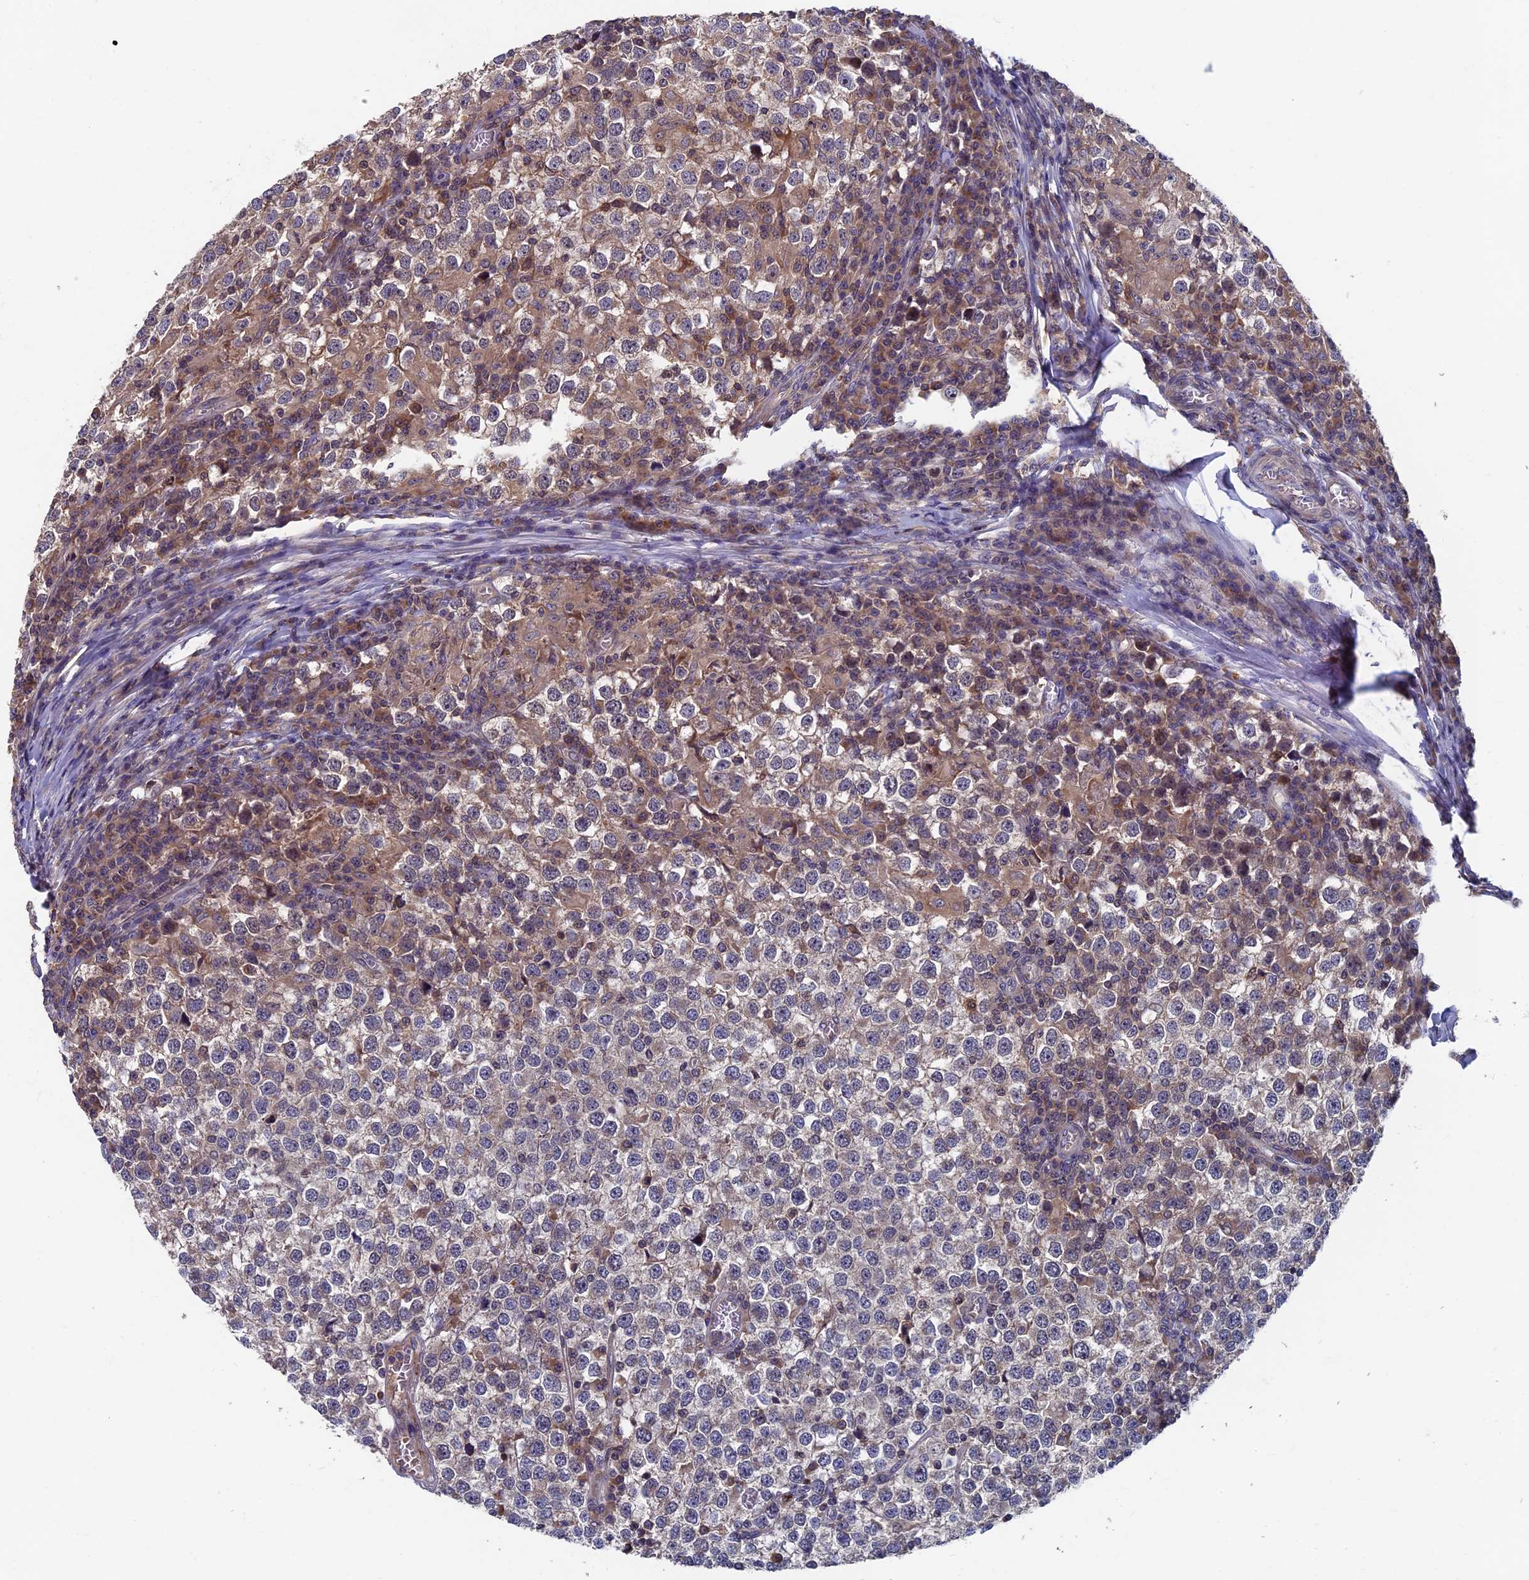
{"staining": {"intensity": "weak", "quantity": "25%-75%", "location": "cytoplasmic/membranous"}, "tissue": "testis cancer", "cell_type": "Tumor cells", "image_type": "cancer", "snomed": [{"axis": "morphology", "description": "Seminoma, NOS"}, {"axis": "topography", "description": "Testis"}], "caption": "Tumor cells demonstrate low levels of weak cytoplasmic/membranous staining in approximately 25%-75% of cells in testis cancer (seminoma). The staining was performed using DAB, with brown indicating positive protein expression. Nuclei are stained blue with hematoxylin.", "gene": "TNK2", "patient": {"sex": "male", "age": 65}}